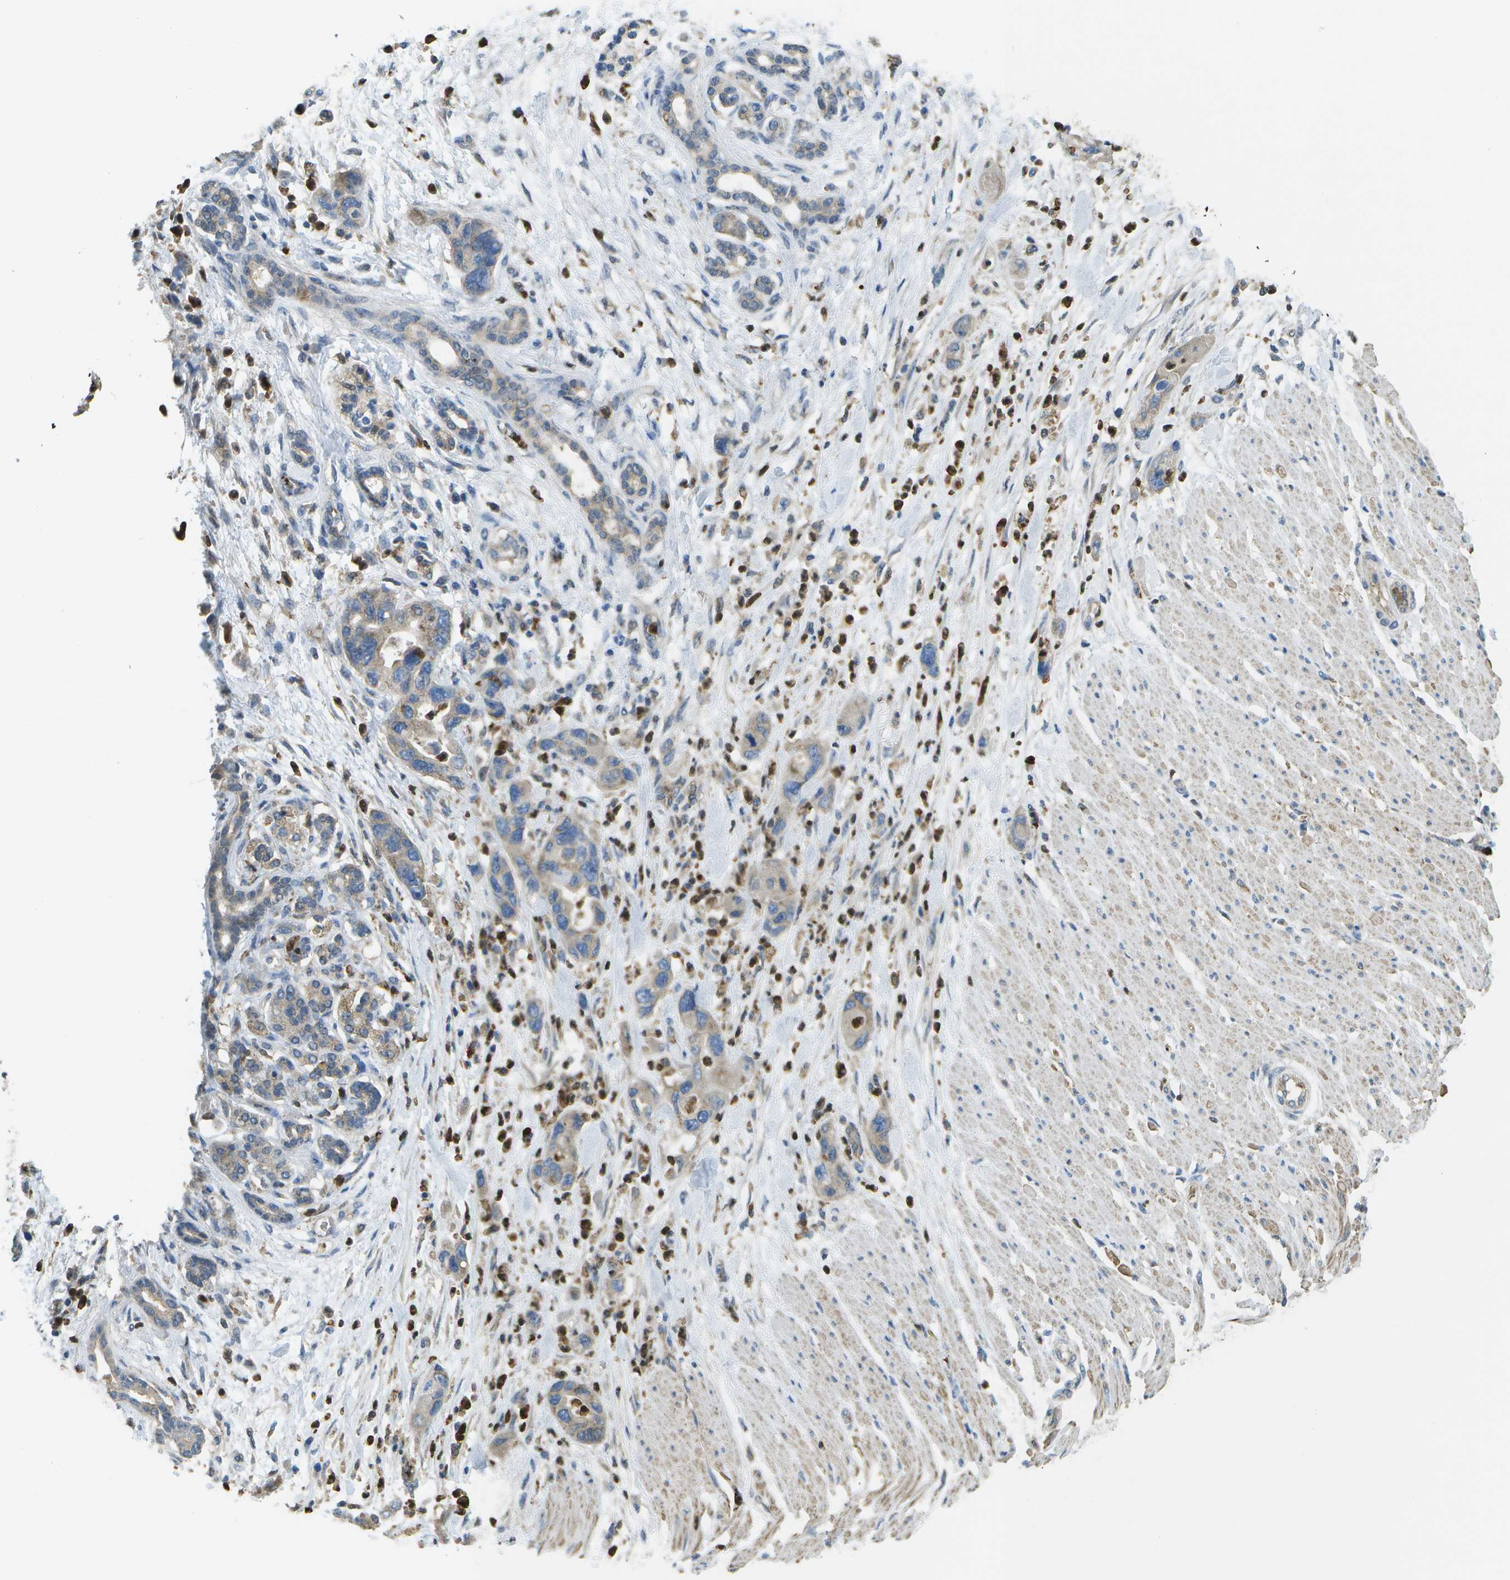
{"staining": {"intensity": "weak", "quantity": ">75%", "location": "cytoplasmic/membranous"}, "tissue": "pancreatic cancer", "cell_type": "Tumor cells", "image_type": "cancer", "snomed": [{"axis": "morphology", "description": "Normal tissue, NOS"}, {"axis": "morphology", "description": "Adenocarcinoma, NOS"}, {"axis": "topography", "description": "Pancreas"}], "caption": "Immunohistochemistry (IHC) of human pancreatic adenocarcinoma reveals low levels of weak cytoplasmic/membranous expression in approximately >75% of tumor cells.", "gene": "CACHD1", "patient": {"sex": "female", "age": 71}}